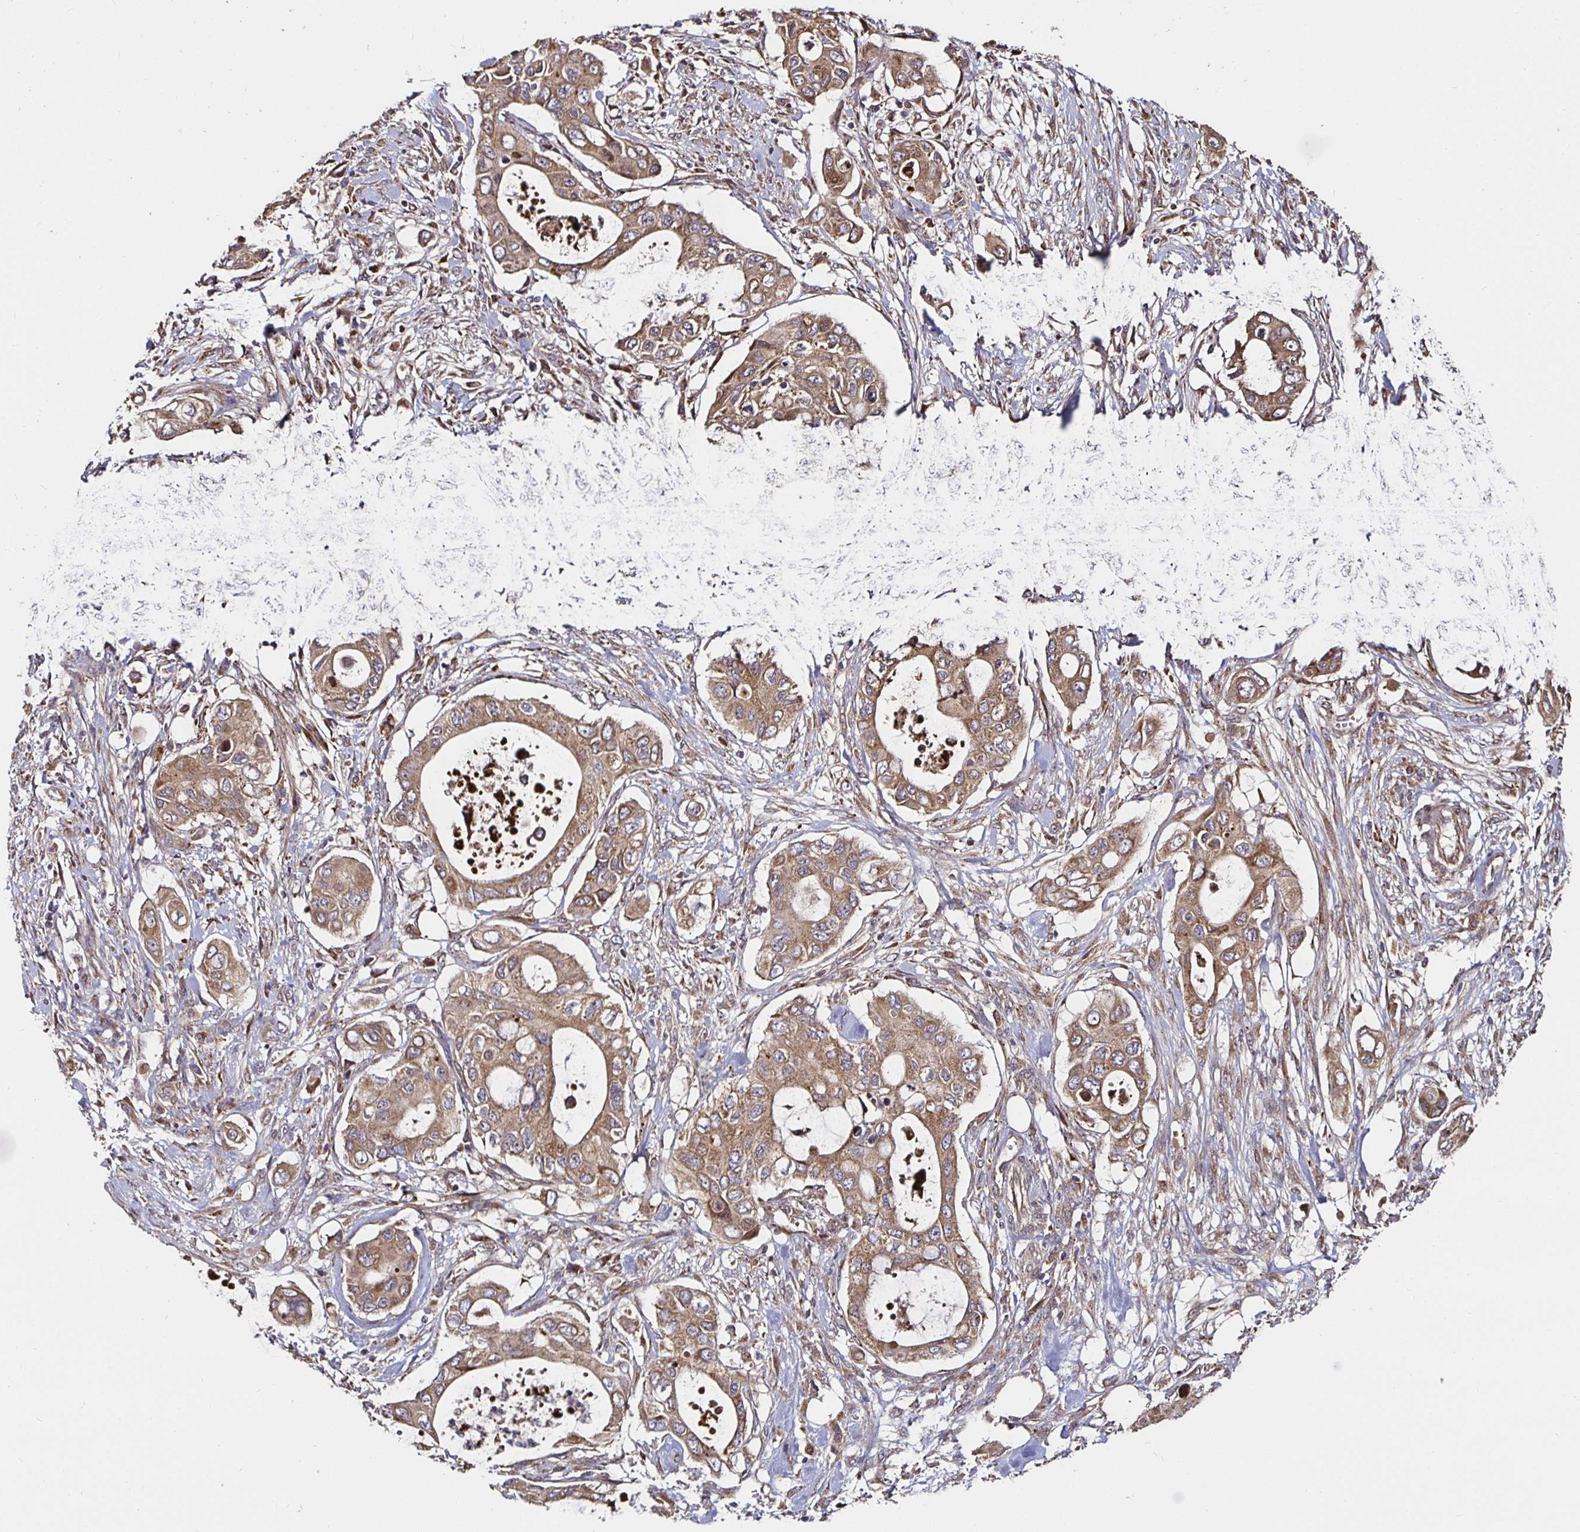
{"staining": {"intensity": "moderate", "quantity": ">75%", "location": "cytoplasmic/membranous"}, "tissue": "pancreatic cancer", "cell_type": "Tumor cells", "image_type": "cancer", "snomed": [{"axis": "morphology", "description": "Adenocarcinoma, NOS"}, {"axis": "topography", "description": "Pancreas"}], "caption": "Pancreatic cancer stained for a protein (brown) displays moderate cytoplasmic/membranous positive positivity in approximately >75% of tumor cells.", "gene": "MLST8", "patient": {"sex": "female", "age": 63}}